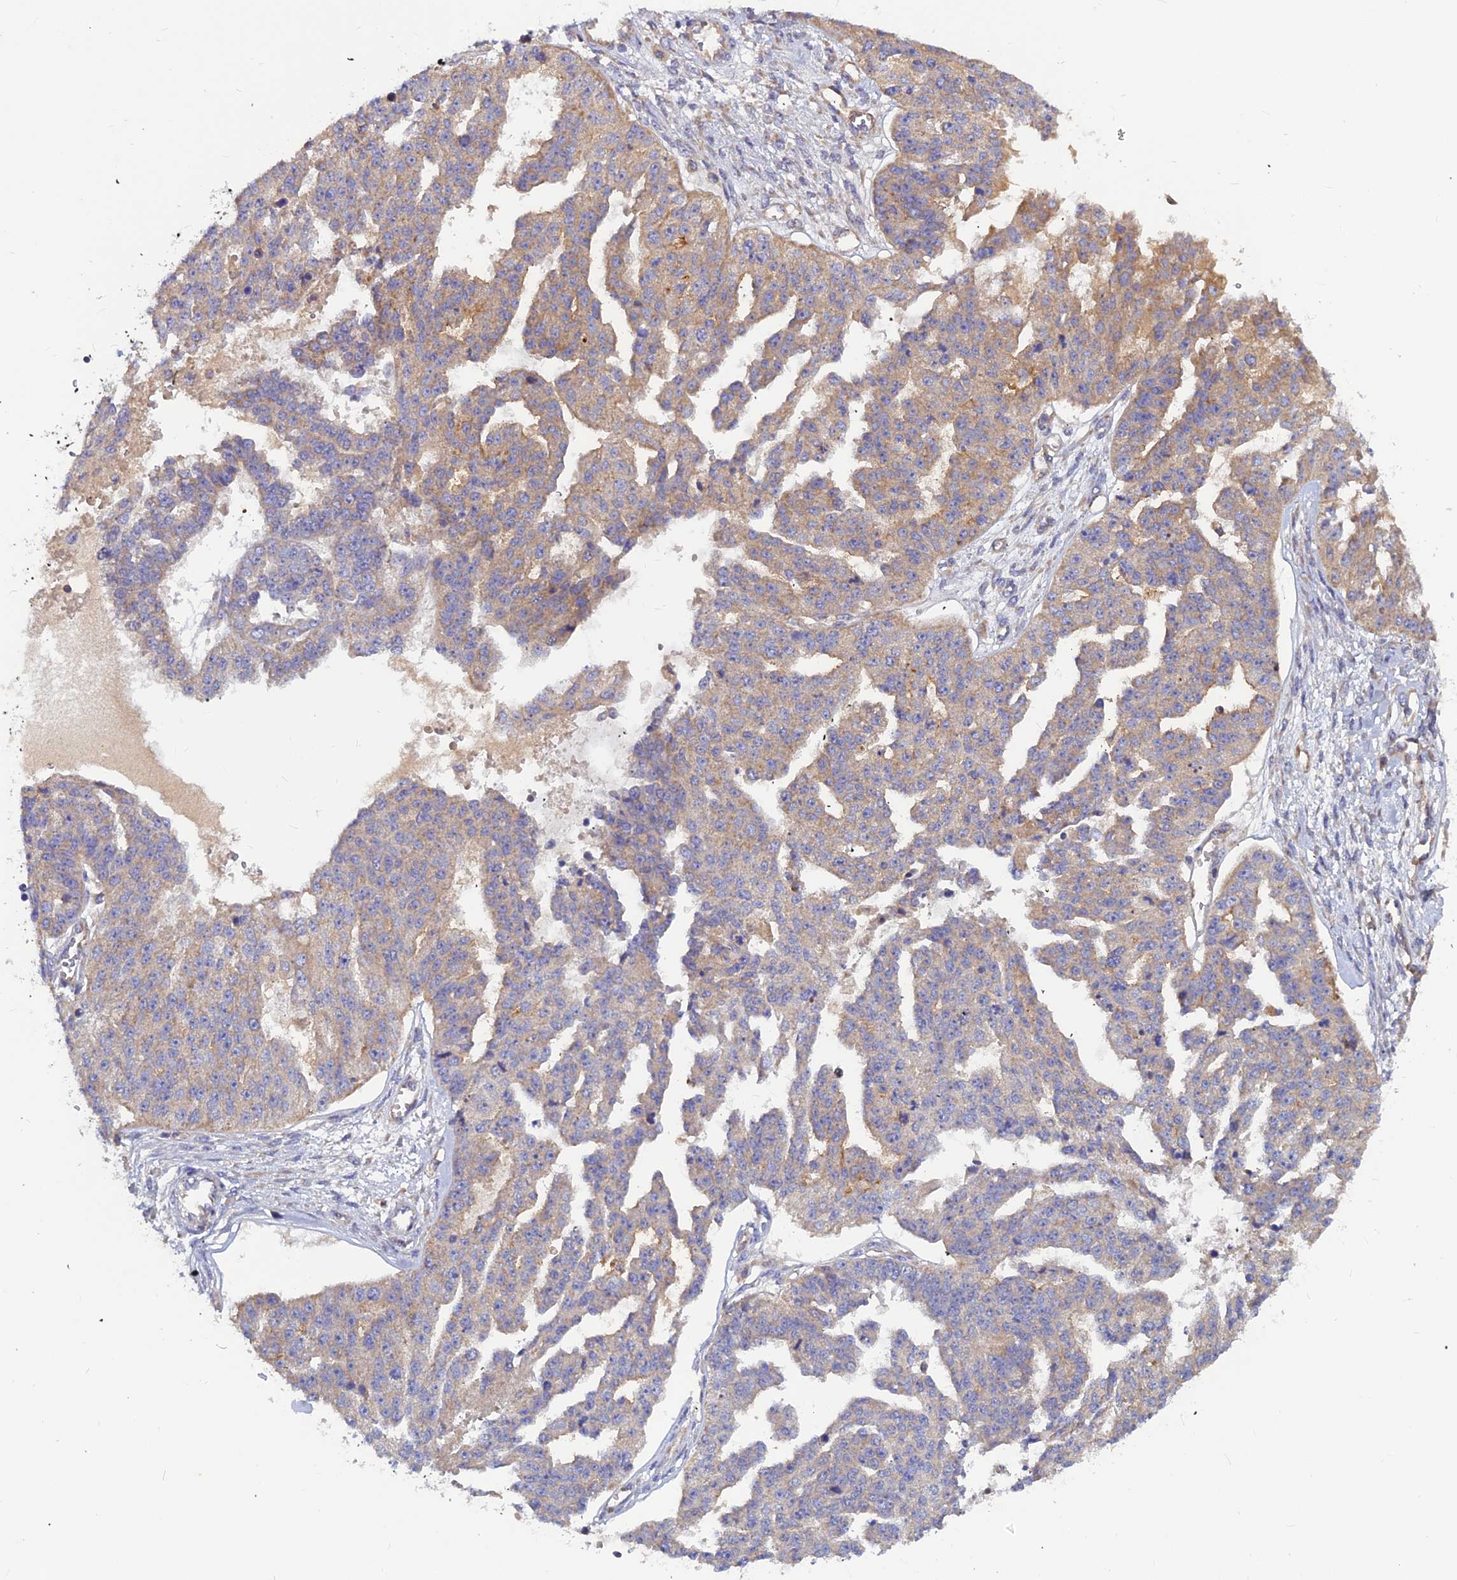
{"staining": {"intensity": "weak", "quantity": "25%-75%", "location": "cytoplasmic/membranous"}, "tissue": "ovarian cancer", "cell_type": "Tumor cells", "image_type": "cancer", "snomed": [{"axis": "morphology", "description": "Cystadenocarcinoma, serous, NOS"}, {"axis": "topography", "description": "Ovary"}], "caption": "Brown immunohistochemical staining in human ovarian cancer displays weak cytoplasmic/membranous expression in about 25%-75% of tumor cells.", "gene": "ASPHD1", "patient": {"sex": "female", "age": 58}}